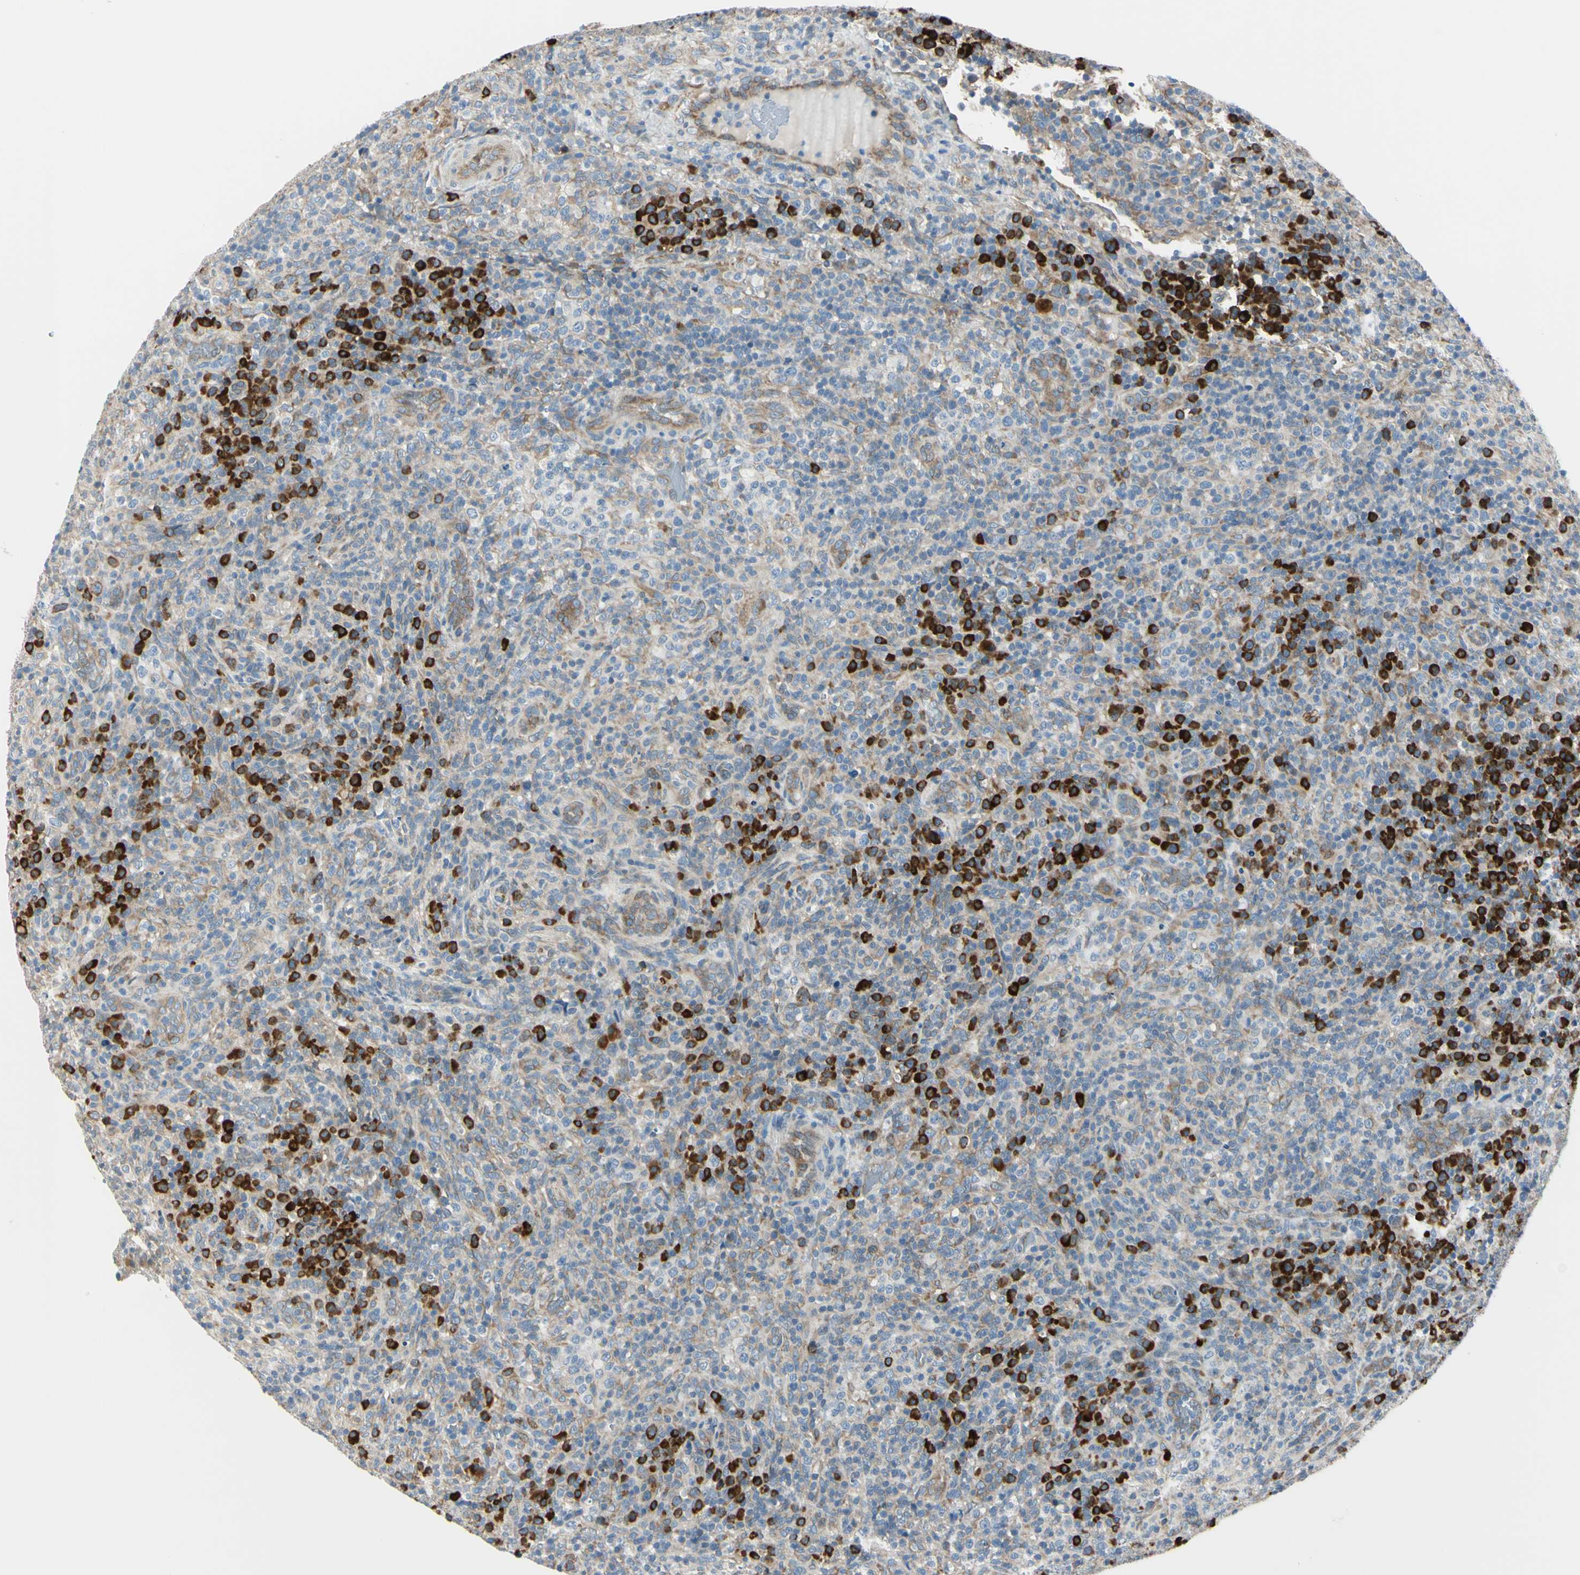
{"staining": {"intensity": "weak", "quantity": "25%-75%", "location": "cytoplasmic/membranous"}, "tissue": "lymphoma", "cell_type": "Tumor cells", "image_type": "cancer", "snomed": [{"axis": "morphology", "description": "Malignant lymphoma, non-Hodgkin's type, High grade"}, {"axis": "topography", "description": "Lymph node"}], "caption": "A brown stain shows weak cytoplasmic/membranous expression of a protein in lymphoma tumor cells.", "gene": "SELENOS", "patient": {"sex": "female", "age": 76}}